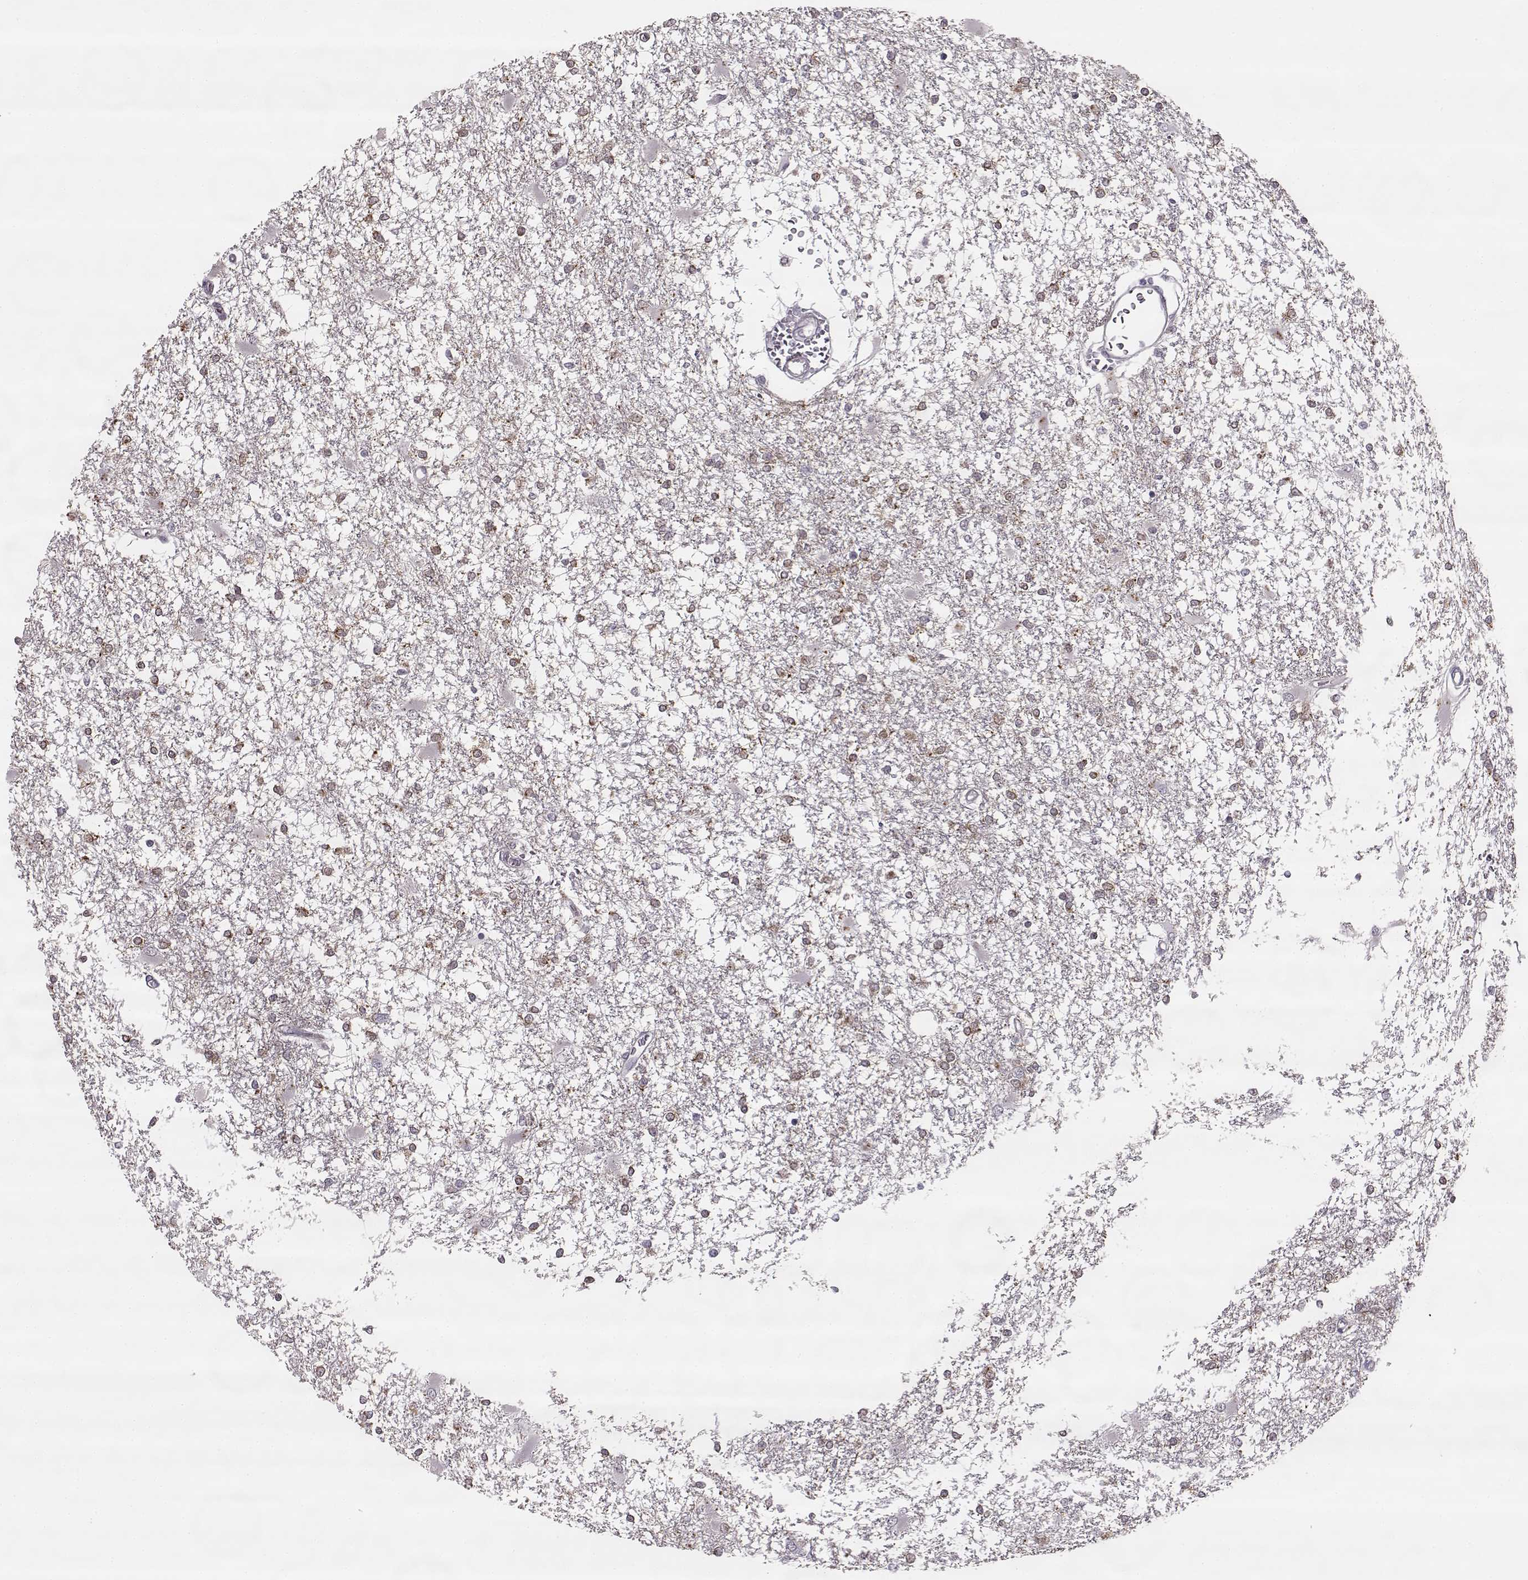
{"staining": {"intensity": "negative", "quantity": "none", "location": "none"}, "tissue": "glioma", "cell_type": "Tumor cells", "image_type": "cancer", "snomed": [{"axis": "morphology", "description": "Glioma, malignant, High grade"}, {"axis": "topography", "description": "Cerebral cortex"}], "caption": "This is a image of IHC staining of glioma, which shows no staining in tumor cells.", "gene": "MAP6D1", "patient": {"sex": "male", "age": 79}}